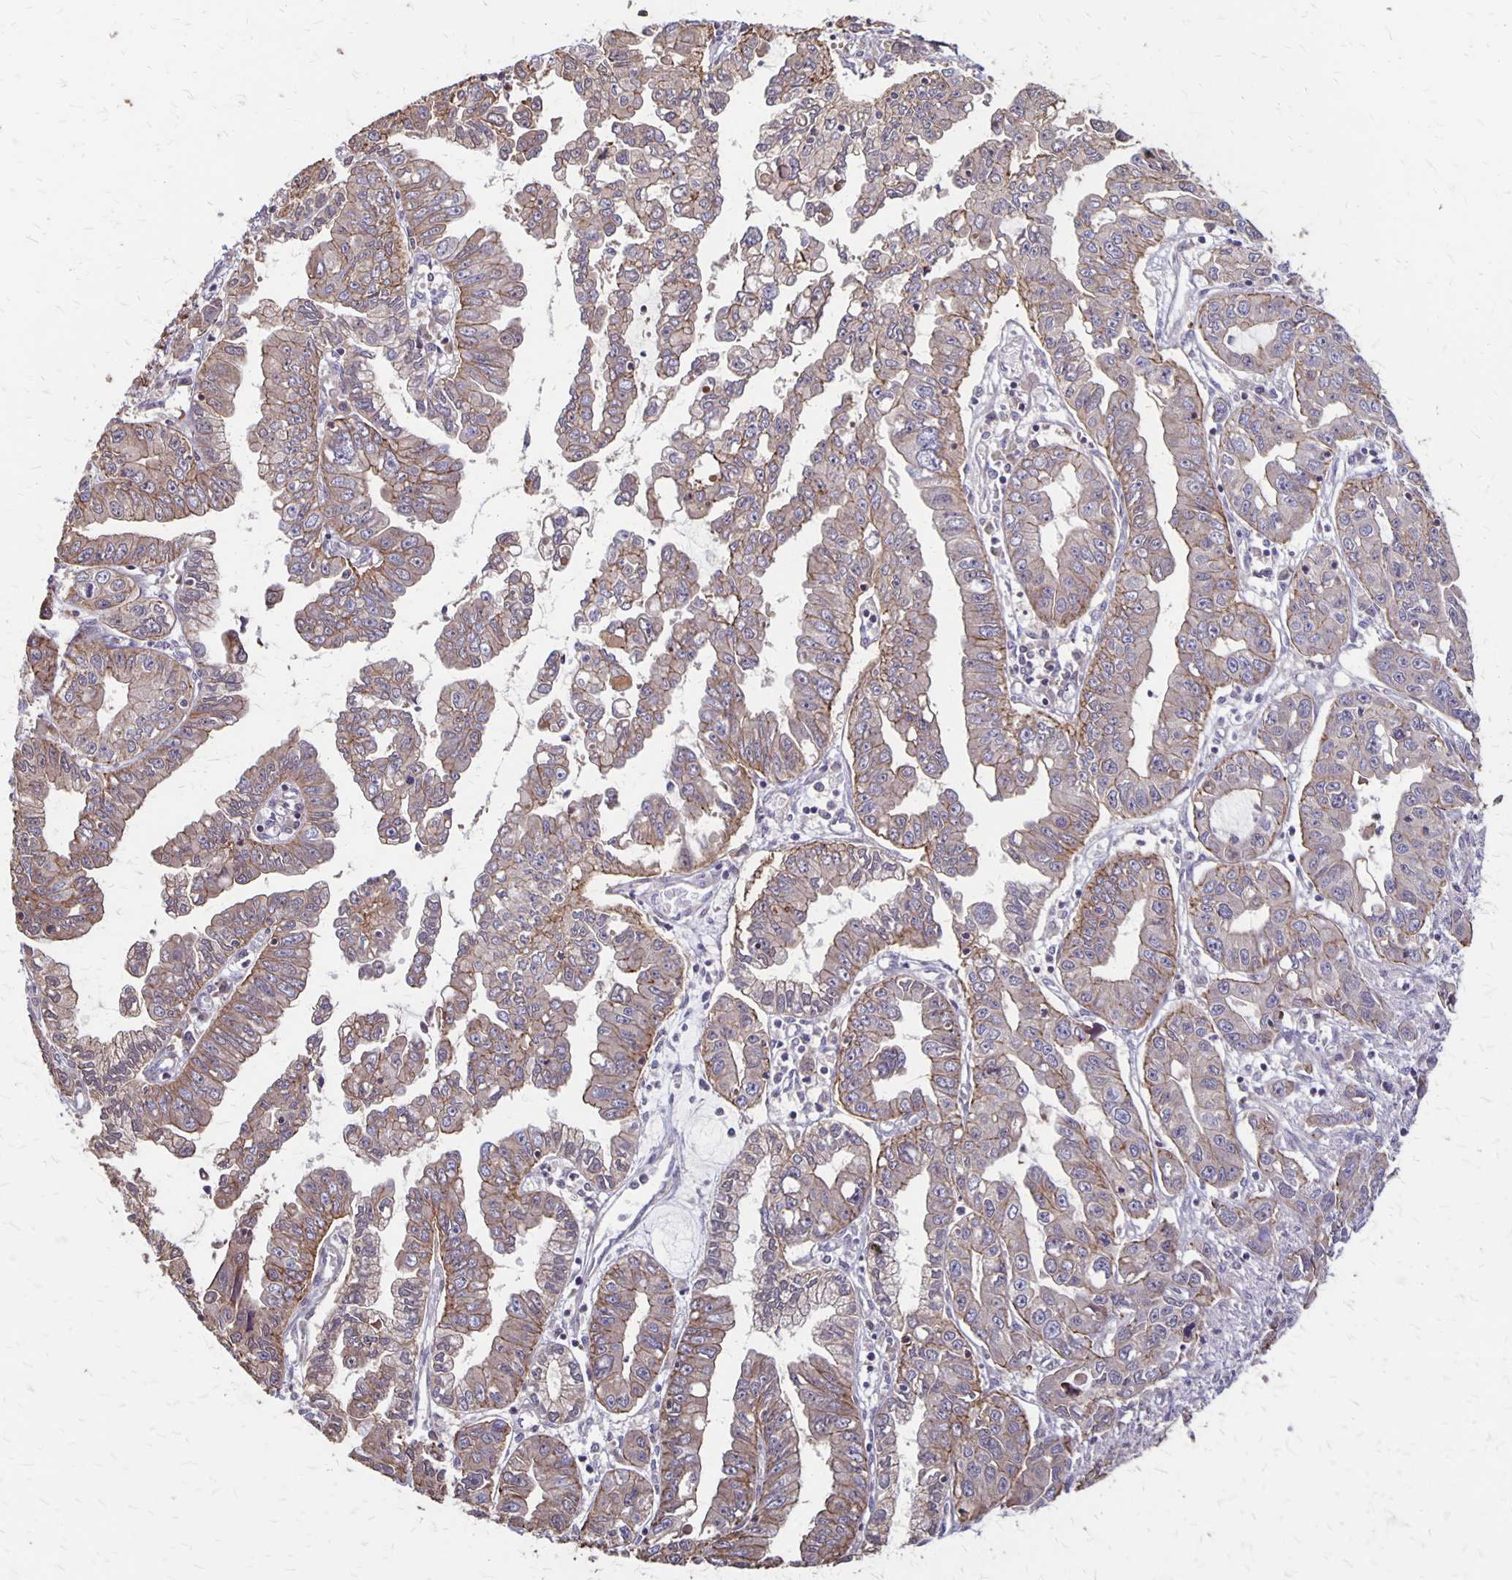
{"staining": {"intensity": "weak", "quantity": "25%-75%", "location": "cytoplasmic/membranous"}, "tissue": "liver cancer", "cell_type": "Tumor cells", "image_type": "cancer", "snomed": [{"axis": "morphology", "description": "Cholangiocarcinoma"}, {"axis": "topography", "description": "Liver"}], "caption": "The immunohistochemical stain highlights weak cytoplasmic/membranous expression in tumor cells of liver cholangiocarcinoma tissue. Immunohistochemistry stains the protein of interest in brown and the nuclei are stained blue.", "gene": "PROM2", "patient": {"sex": "male", "age": 58}}